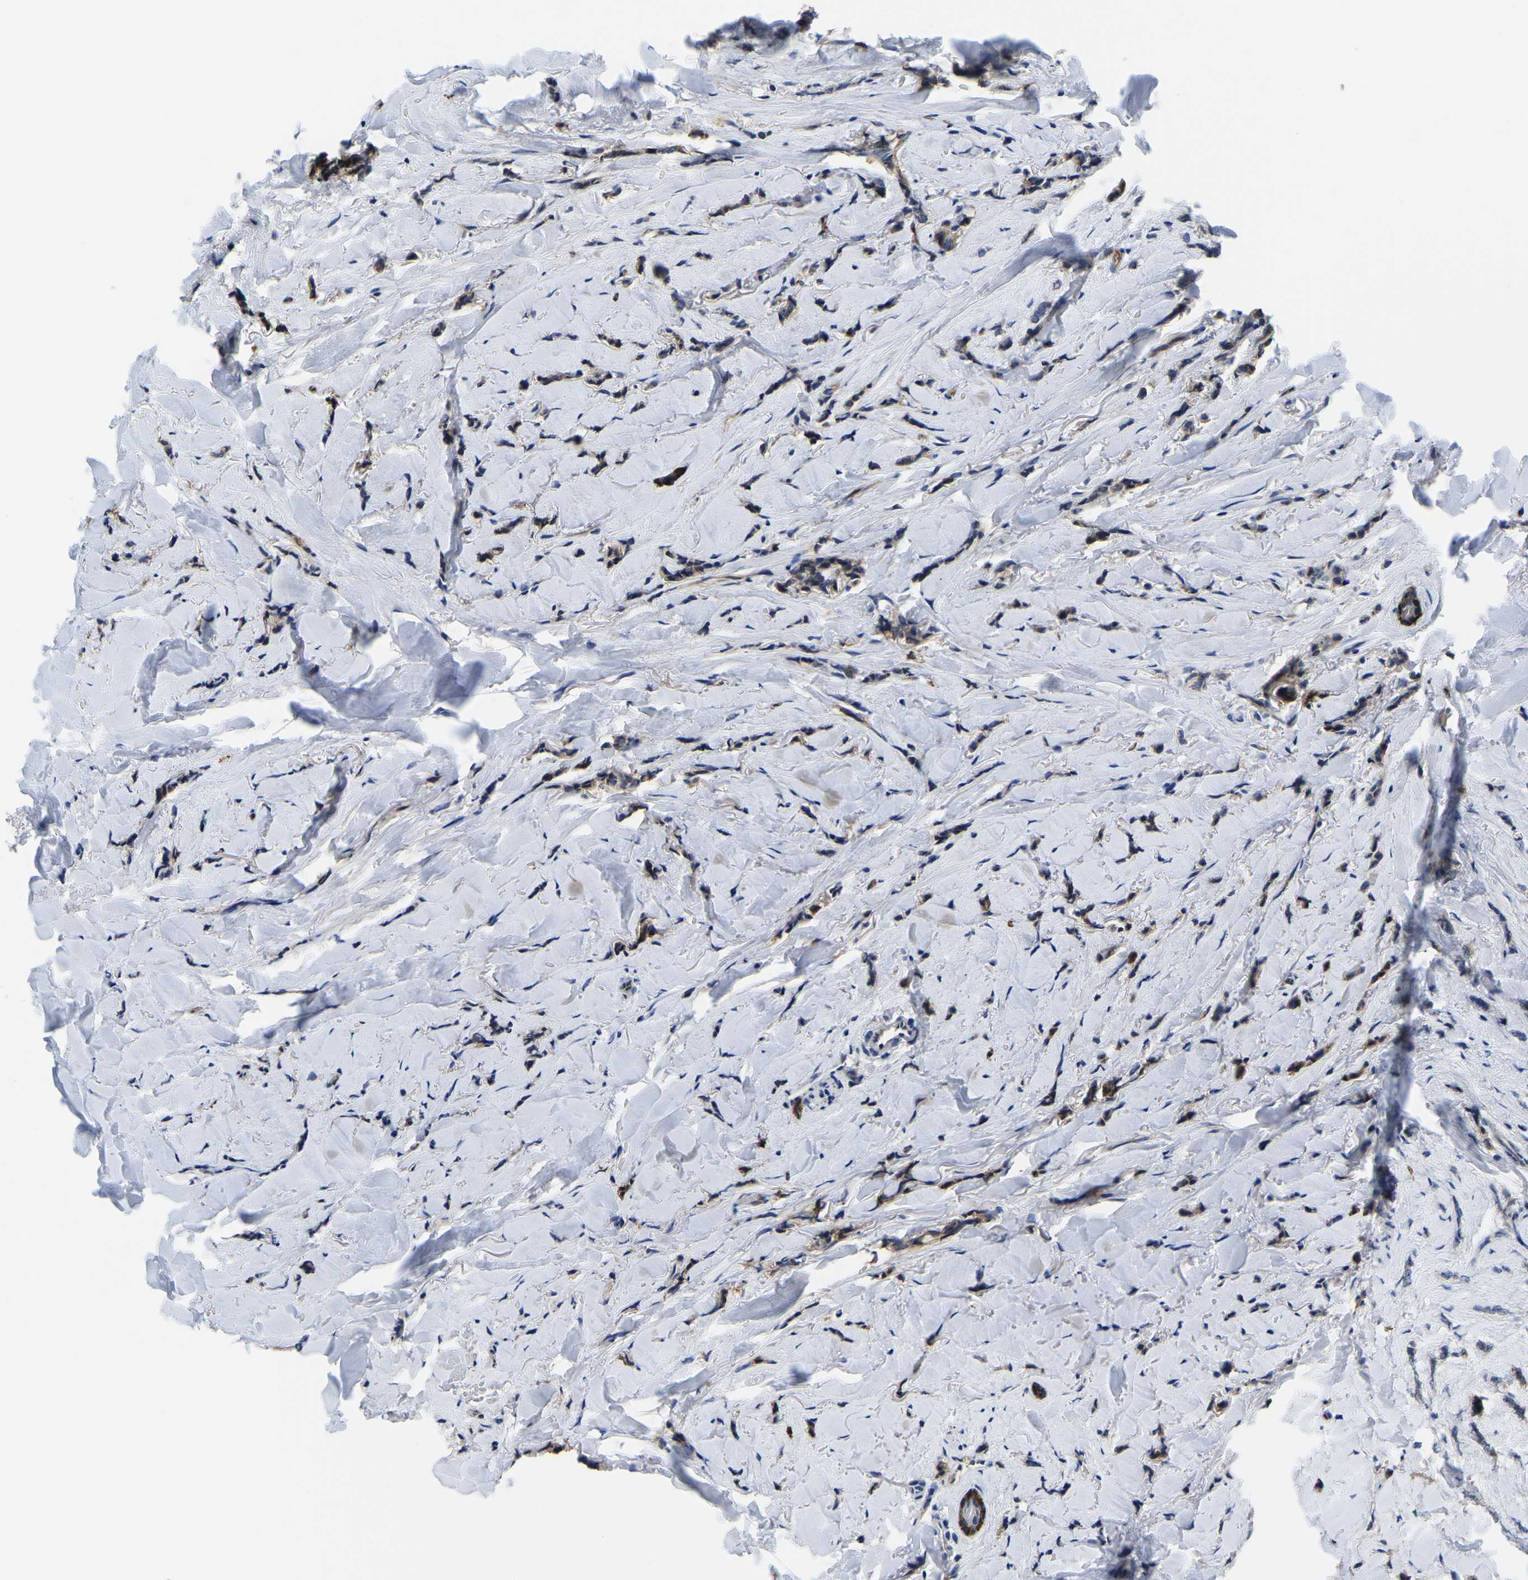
{"staining": {"intensity": "moderate", "quantity": "25%-75%", "location": "cytoplasmic/membranous"}, "tissue": "breast cancer", "cell_type": "Tumor cells", "image_type": "cancer", "snomed": [{"axis": "morphology", "description": "Lobular carcinoma"}, {"axis": "topography", "description": "Skin"}, {"axis": "topography", "description": "Breast"}], "caption": "Protein expression analysis of breast lobular carcinoma reveals moderate cytoplasmic/membranous staining in about 25%-75% of tumor cells. (IHC, brightfield microscopy, high magnification).", "gene": "ITGA2", "patient": {"sex": "female", "age": 46}}